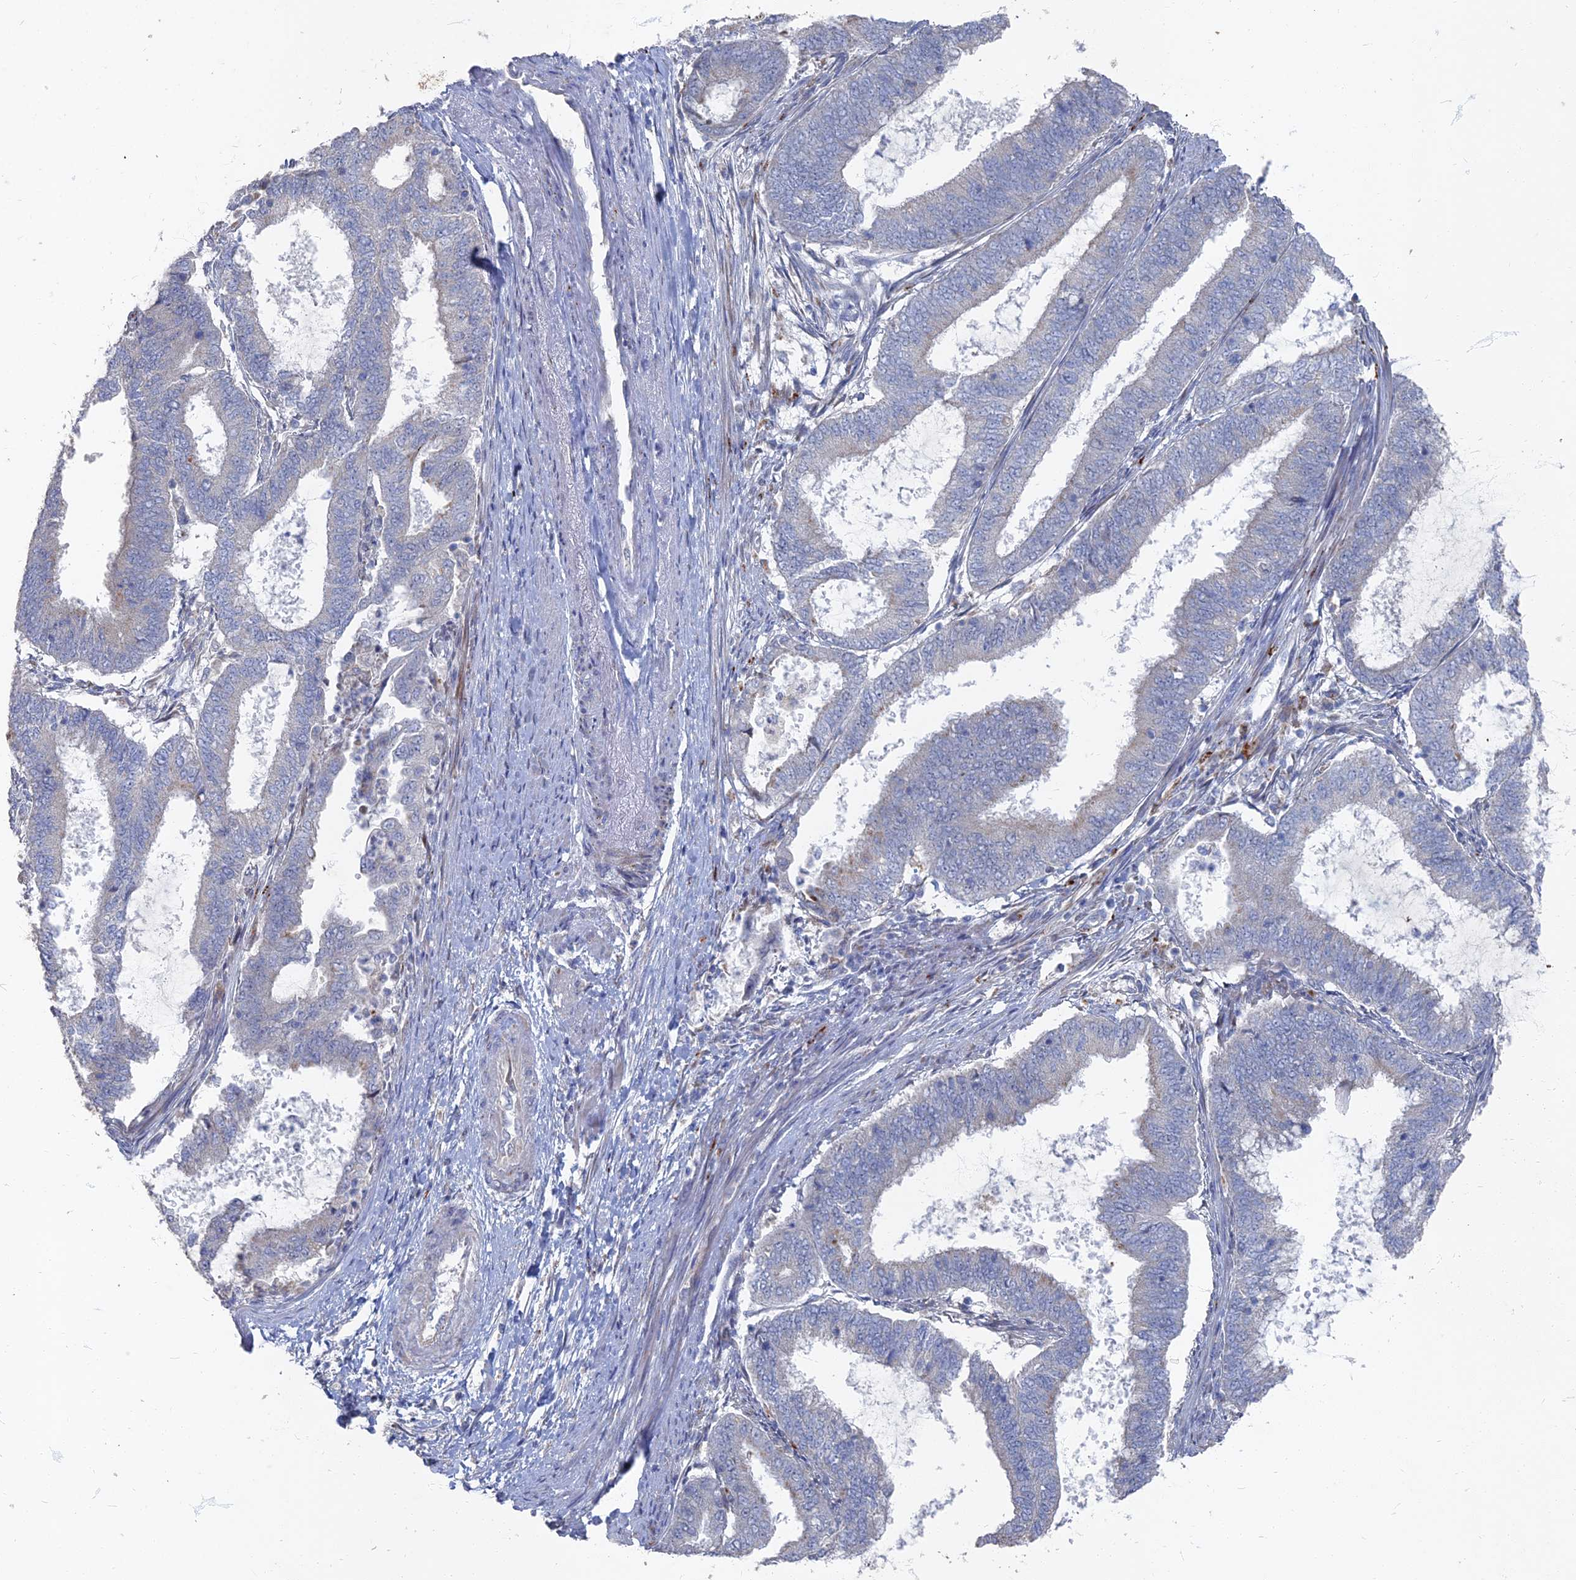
{"staining": {"intensity": "negative", "quantity": "none", "location": "none"}, "tissue": "endometrial cancer", "cell_type": "Tumor cells", "image_type": "cancer", "snomed": [{"axis": "morphology", "description": "Adenocarcinoma, NOS"}, {"axis": "topography", "description": "Endometrium"}], "caption": "The micrograph reveals no significant positivity in tumor cells of endometrial cancer. (DAB immunohistochemistry with hematoxylin counter stain).", "gene": "TMEM128", "patient": {"sex": "female", "age": 51}}